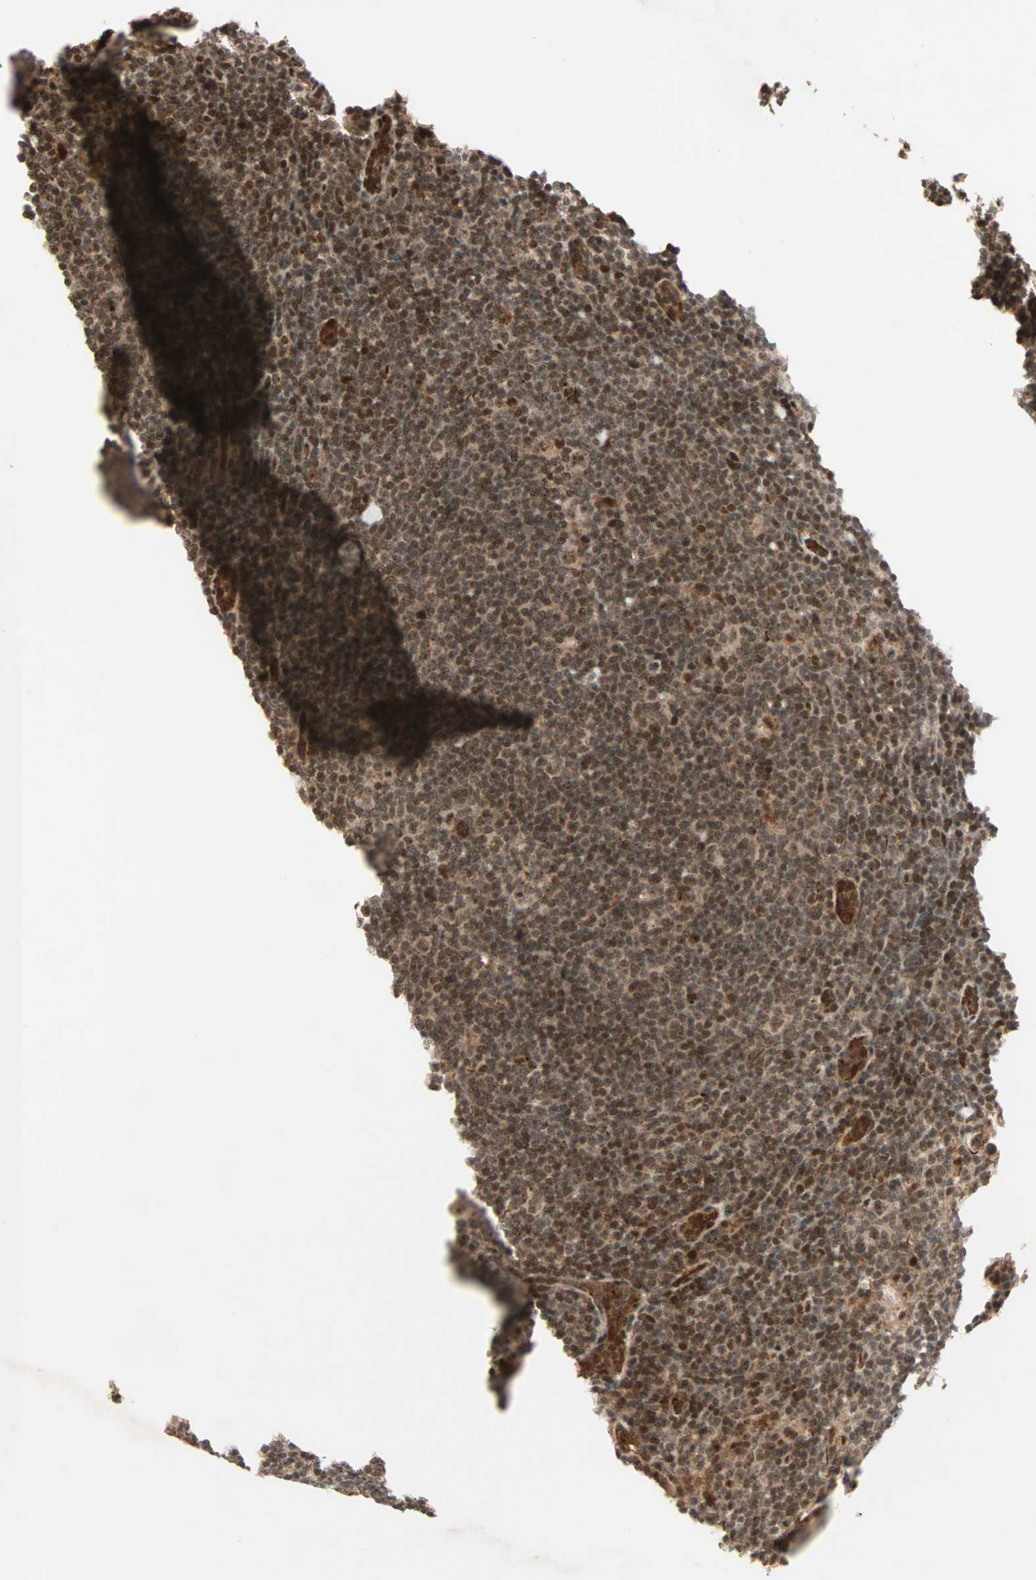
{"staining": {"intensity": "strong", "quantity": ">75%", "location": "cytoplasmic/membranous,nuclear"}, "tissue": "lymphoma", "cell_type": "Tumor cells", "image_type": "cancer", "snomed": [{"axis": "morphology", "description": "Hodgkin's disease, NOS"}, {"axis": "topography", "description": "Lymph node"}], "caption": "High-power microscopy captured an immunohistochemistry (IHC) image of Hodgkin's disease, revealing strong cytoplasmic/membranous and nuclear staining in about >75% of tumor cells. The staining was performed using DAB to visualize the protein expression in brown, while the nuclei were stained in blue with hematoxylin (Magnification: 20x).", "gene": "ZBED9", "patient": {"sex": "female", "age": 57}}